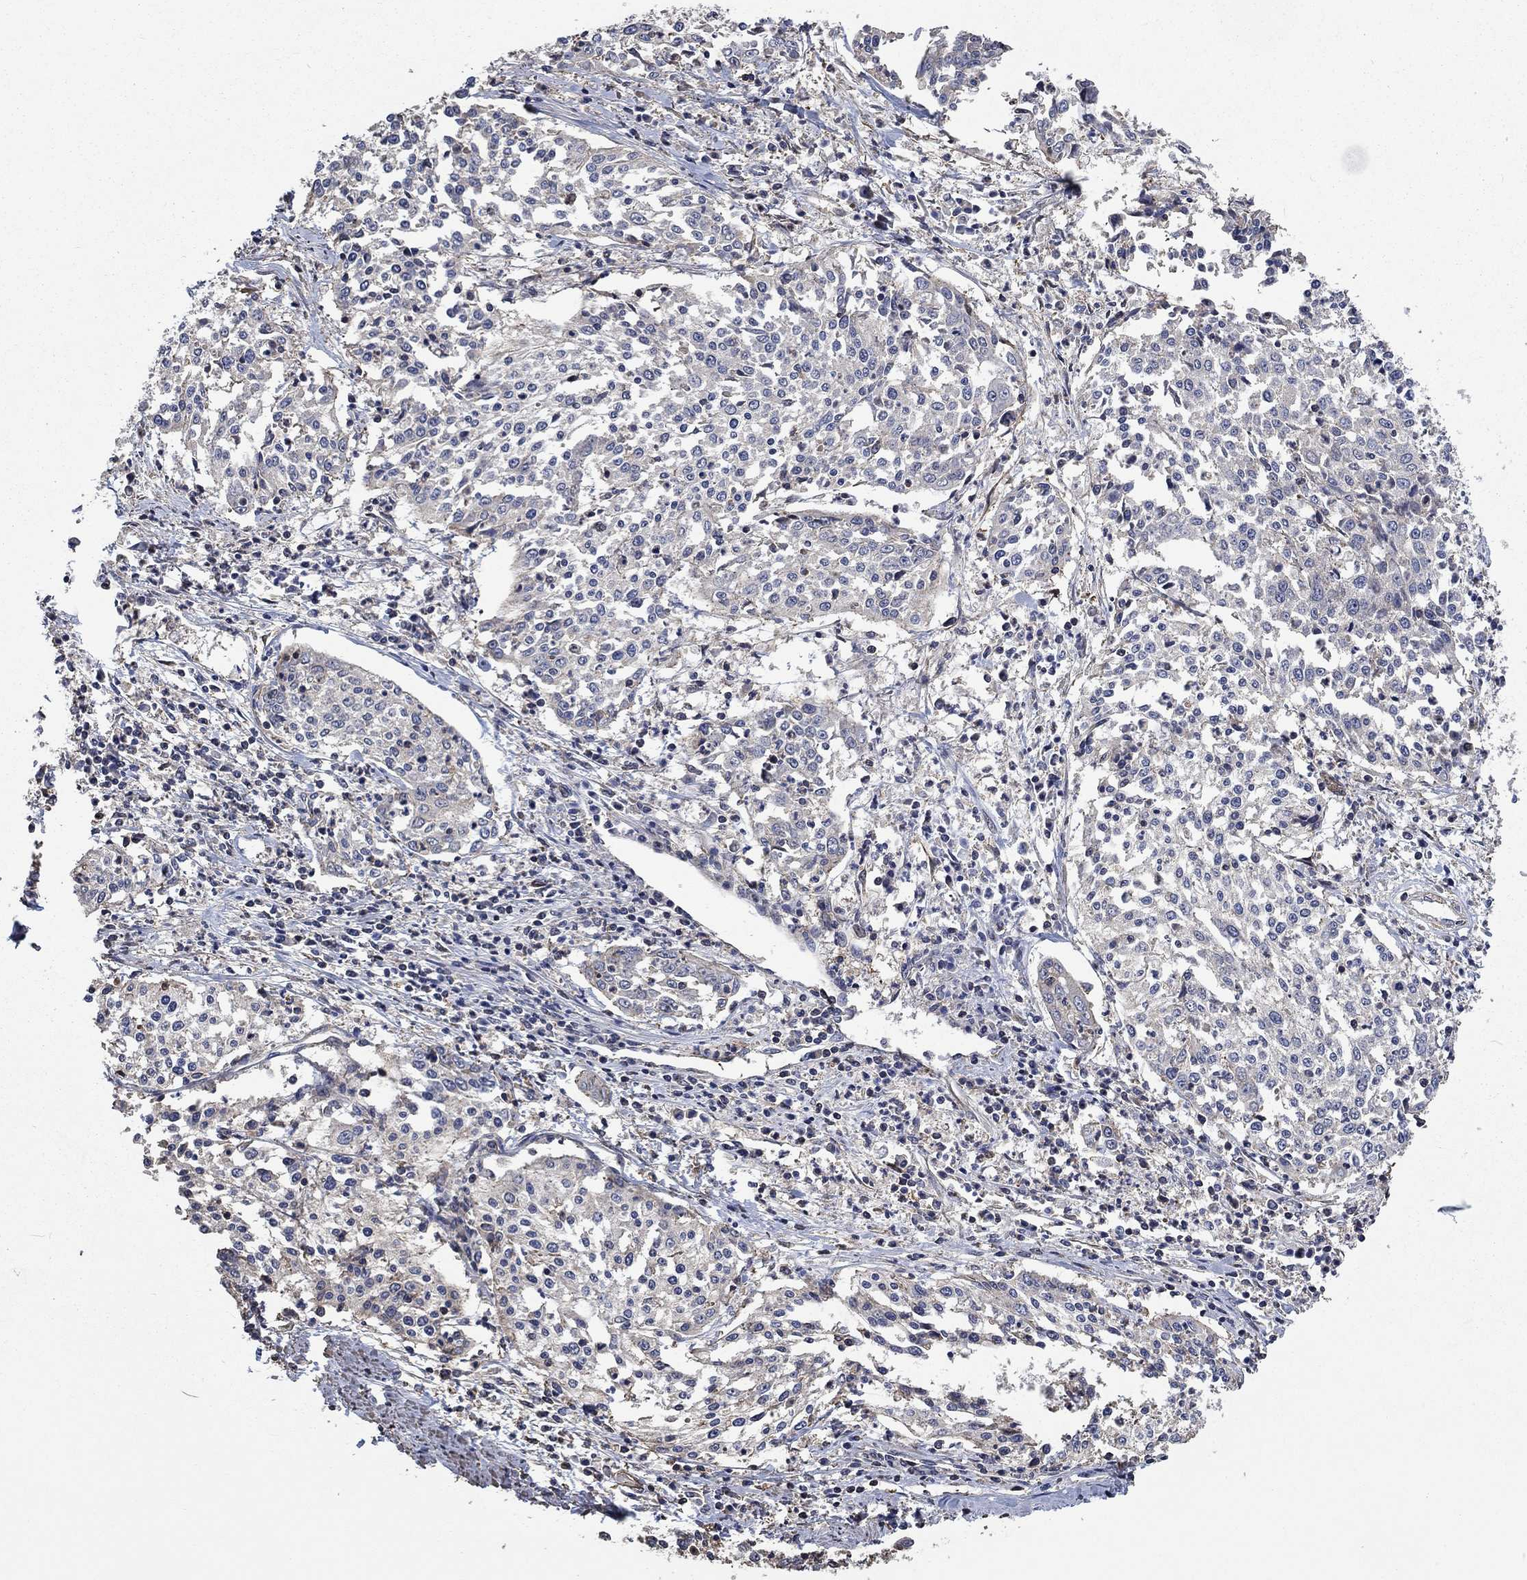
{"staining": {"intensity": "negative", "quantity": "none", "location": "none"}, "tissue": "cervical cancer", "cell_type": "Tumor cells", "image_type": "cancer", "snomed": [{"axis": "morphology", "description": "Squamous cell carcinoma, NOS"}, {"axis": "topography", "description": "Cervix"}], "caption": "Immunohistochemistry (IHC) micrograph of neoplastic tissue: cervical squamous cell carcinoma stained with DAB (3,3'-diaminobenzidine) shows no significant protein positivity in tumor cells.", "gene": "PDE3A", "patient": {"sex": "female", "age": 41}}